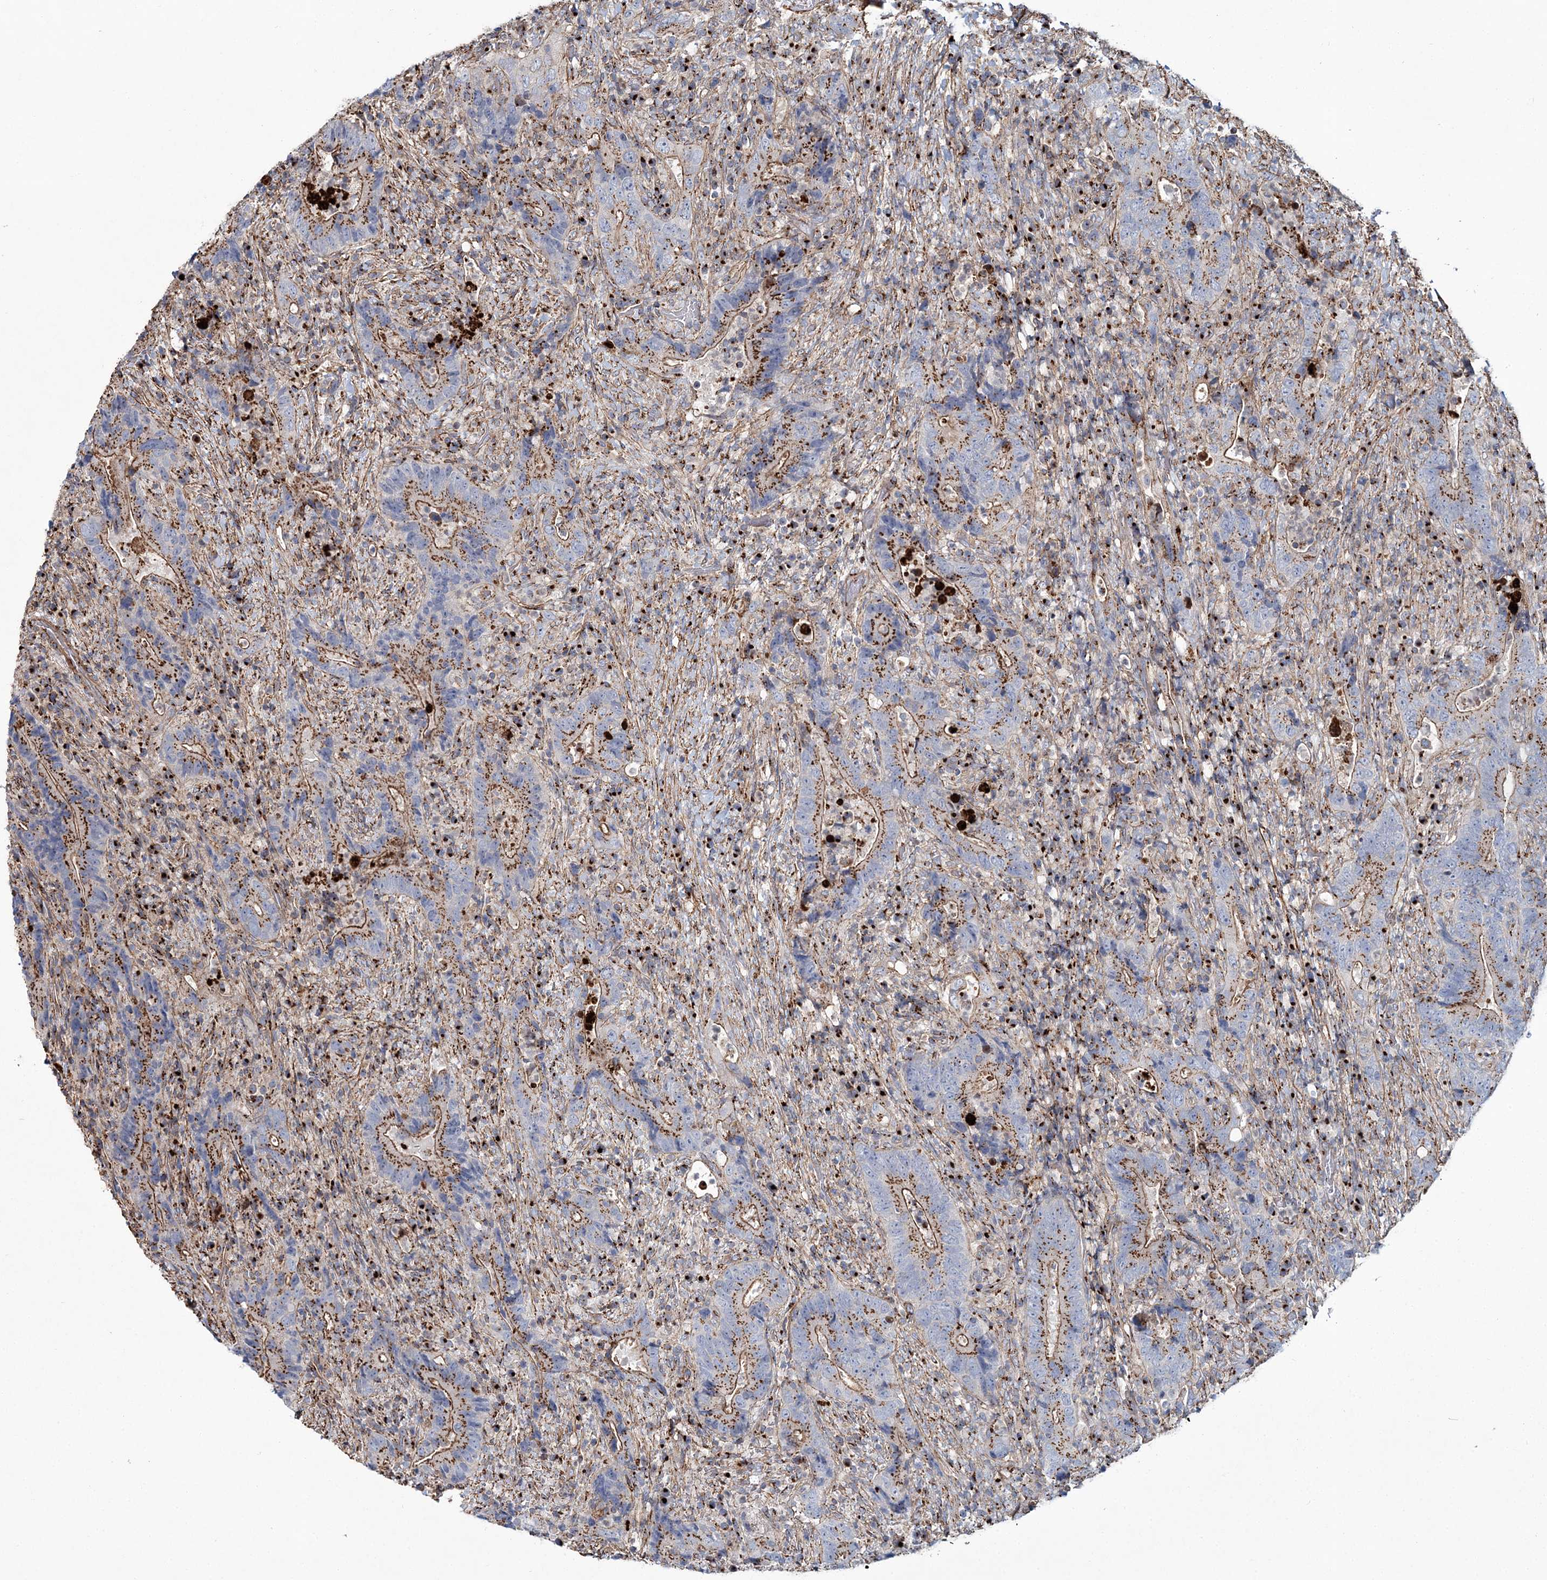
{"staining": {"intensity": "moderate", "quantity": ">75%", "location": "cytoplasmic/membranous"}, "tissue": "colorectal cancer", "cell_type": "Tumor cells", "image_type": "cancer", "snomed": [{"axis": "morphology", "description": "Adenocarcinoma, NOS"}, {"axis": "topography", "description": "Colon"}], "caption": "The histopathology image reveals immunohistochemical staining of adenocarcinoma (colorectal). There is moderate cytoplasmic/membranous expression is identified in about >75% of tumor cells.", "gene": "MAN1A2", "patient": {"sex": "female", "age": 75}}